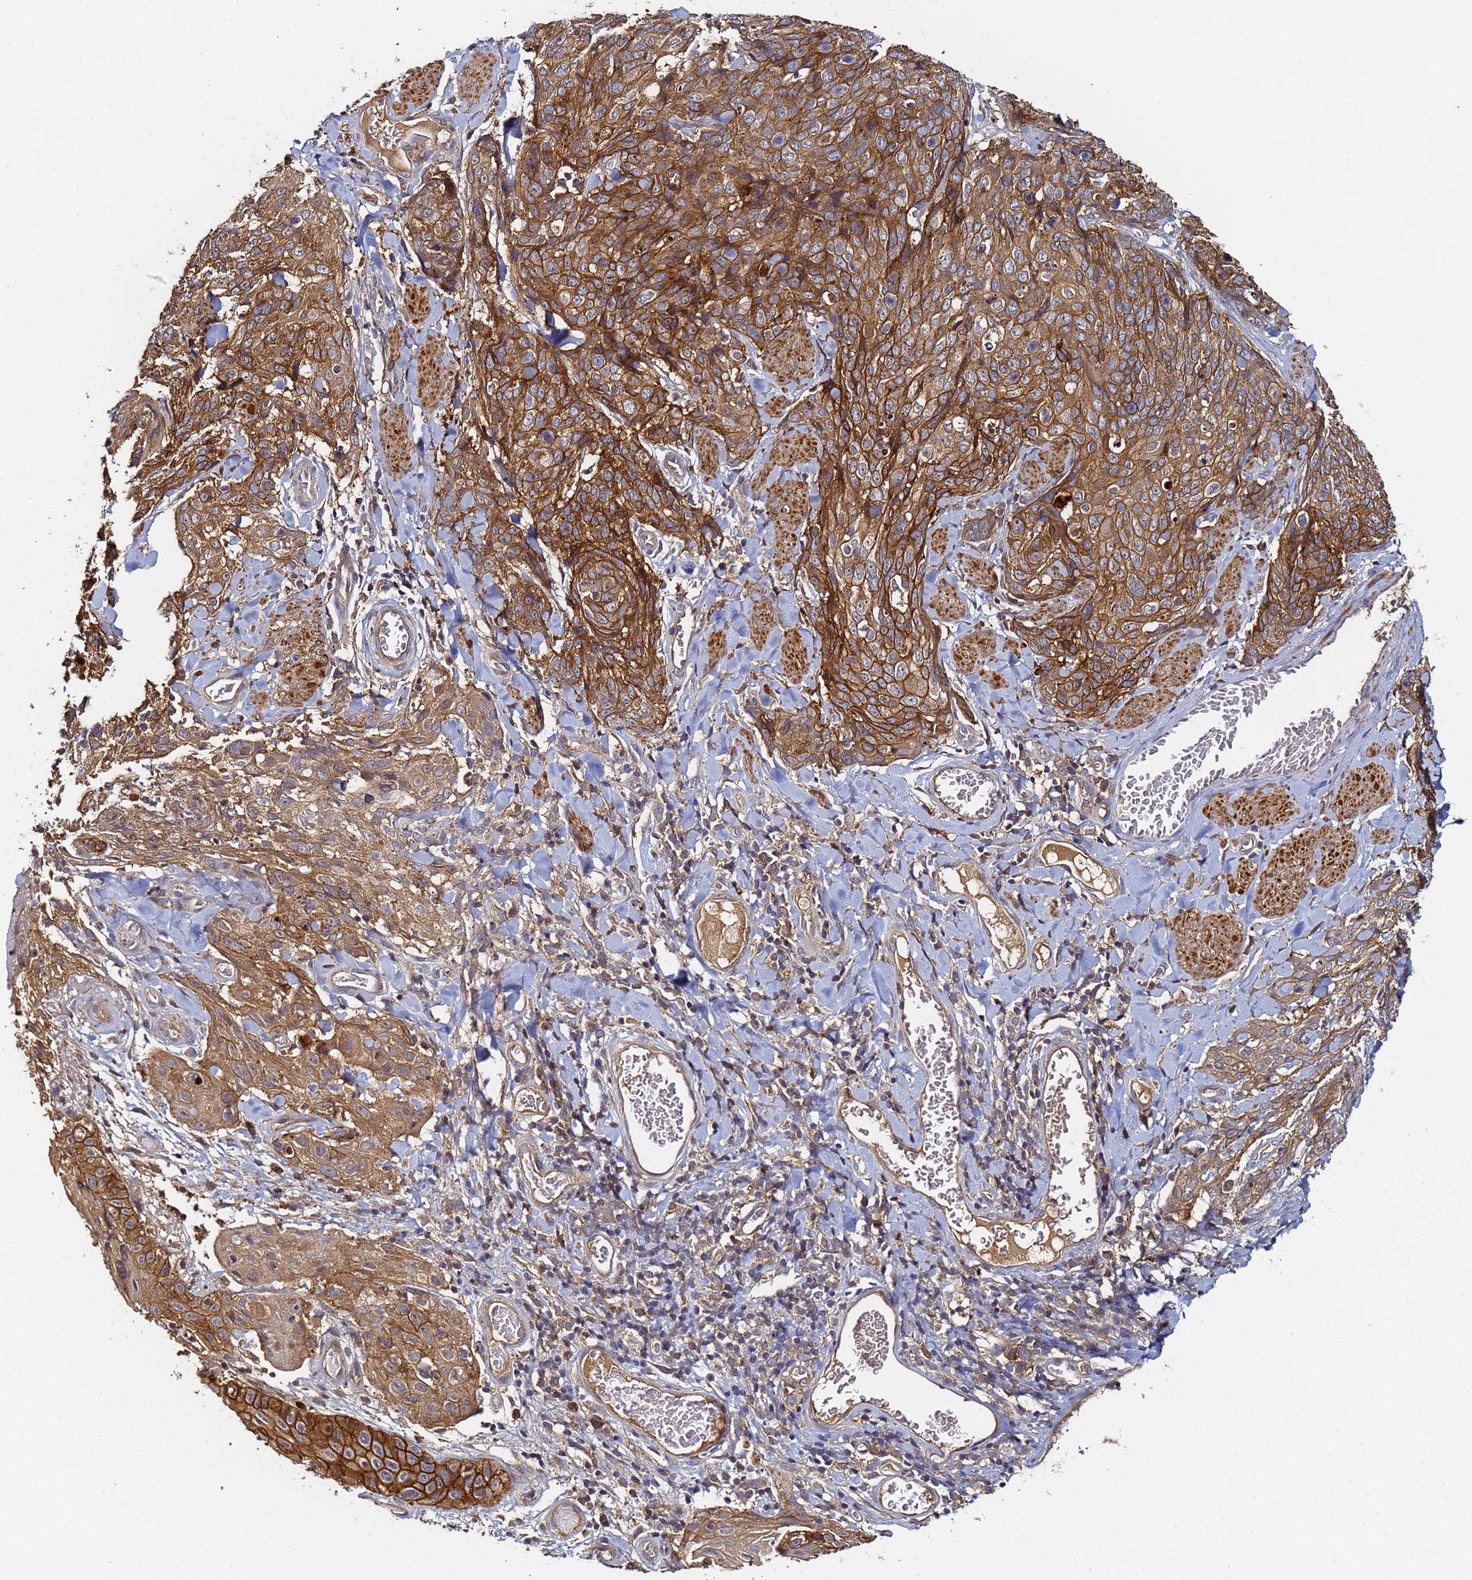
{"staining": {"intensity": "moderate", "quantity": ">75%", "location": "cytoplasmic/membranous"}, "tissue": "skin cancer", "cell_type": "Tumor cells", "image_type": "cancer", "snomed": [{"axis": "morphology", "description": "Squamous cell carcinoma, NOS"}, {"axis": "topography", "description": "Skin"}, {"axis": "topography", "description": "Vulva"}], "caption": "The micrograph reveals staining of skin cancer, revealing moderate cytoplasmic/membranous protein staining (brown color) within tumor cells.", "gene": "LRRC69", "patient": {"sex": "female", "age": 85}}